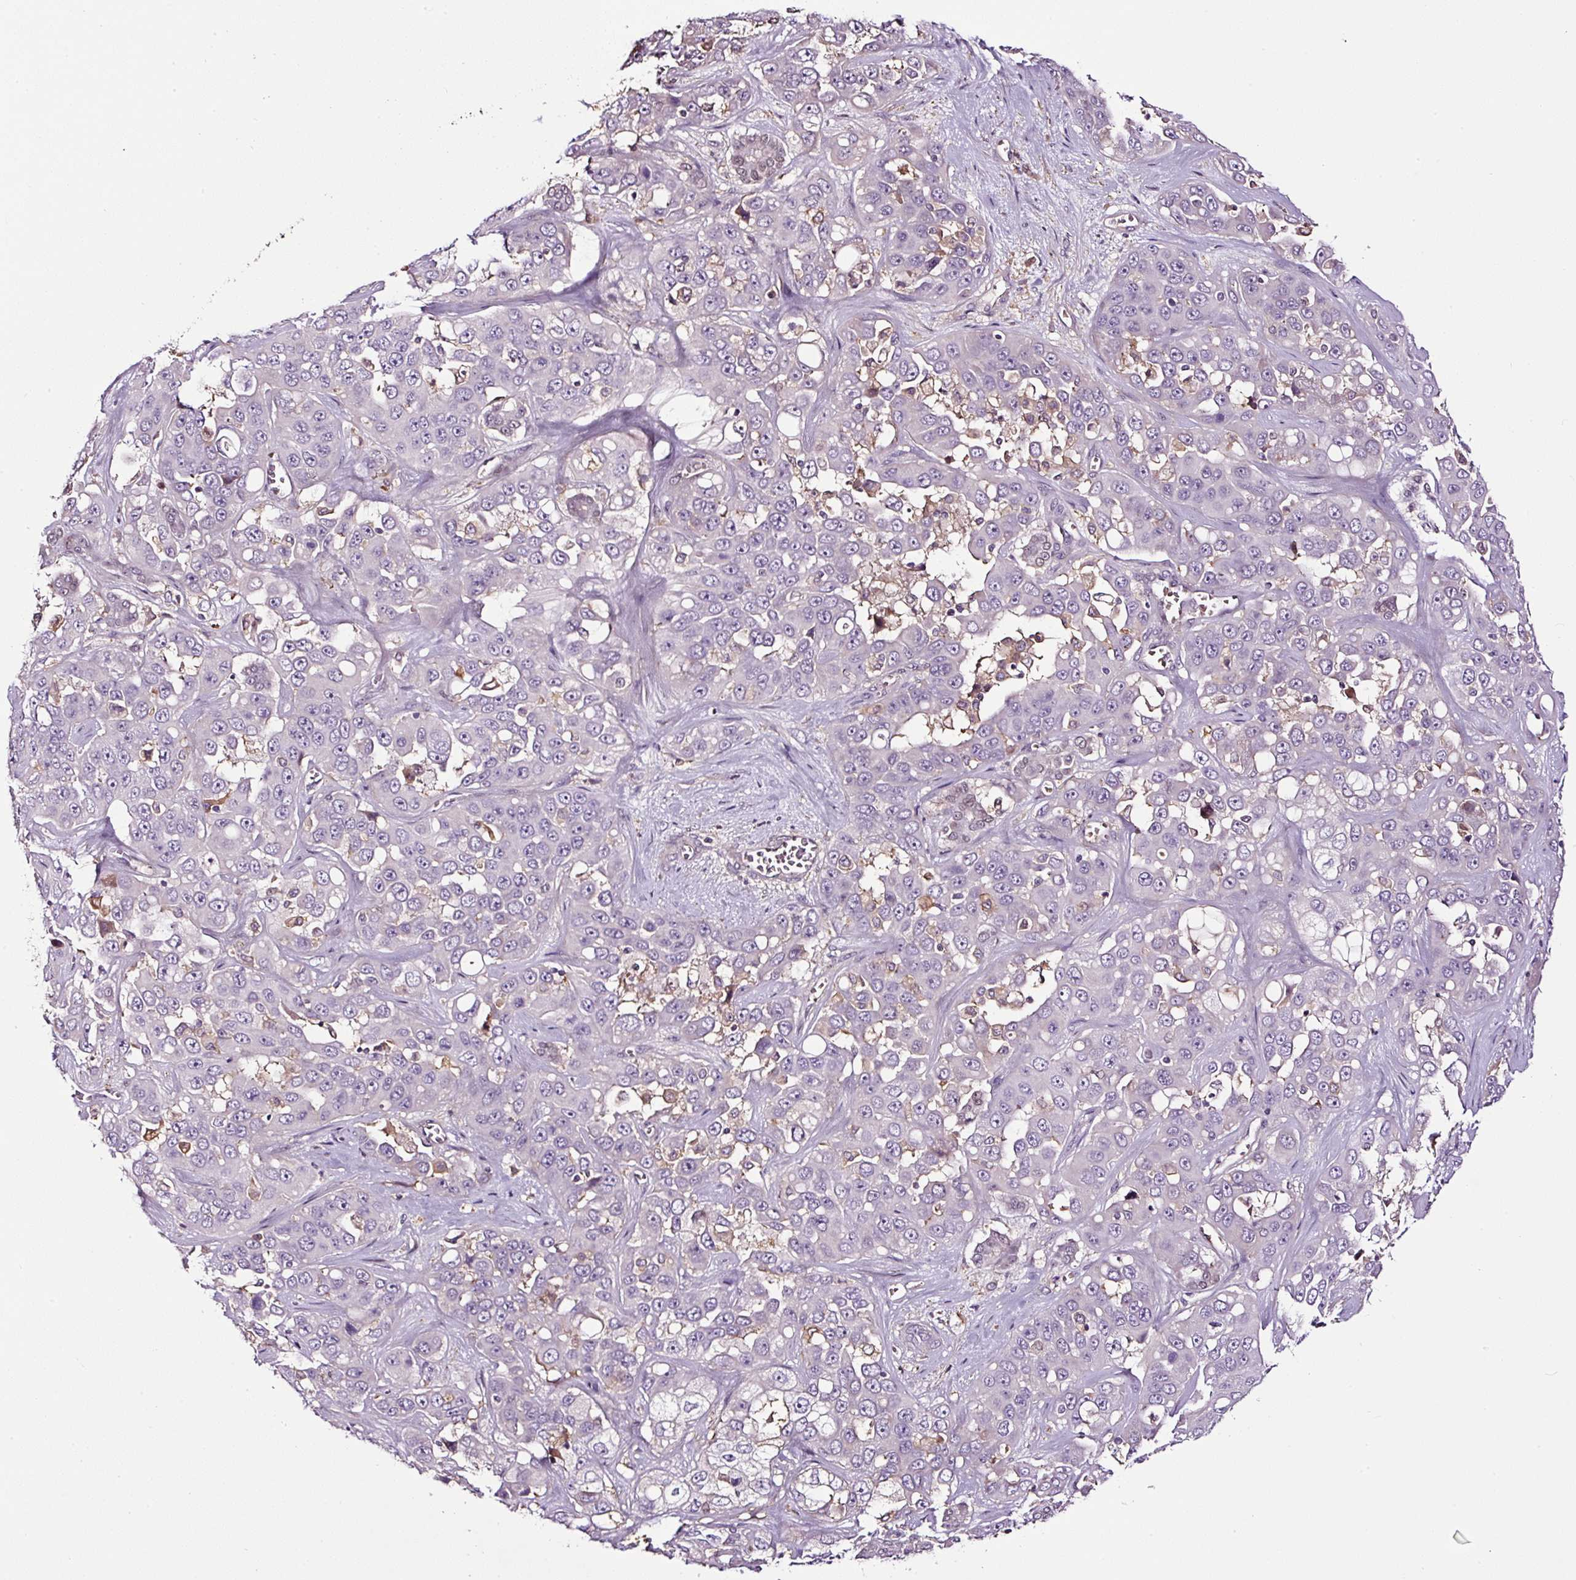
{"staining": {"intensity": "negative", "quantity": "none", "location": "none"}, "tissue": "liver cancer", "cell_type": "Tumor cells", "image_type": "cancer", "snomed": [{"axis": "morphology", "description": "Cholangiocarcinoma"}, {"axis": "topography", "description": "Liver"}], "caption": "Immunohistochemical staining of human cholangiocarcinoma (liver) exhibits no significant staining in tumor cells.", "gene": "LRRC24", "patient": {"sex": "female", "age": 52}}